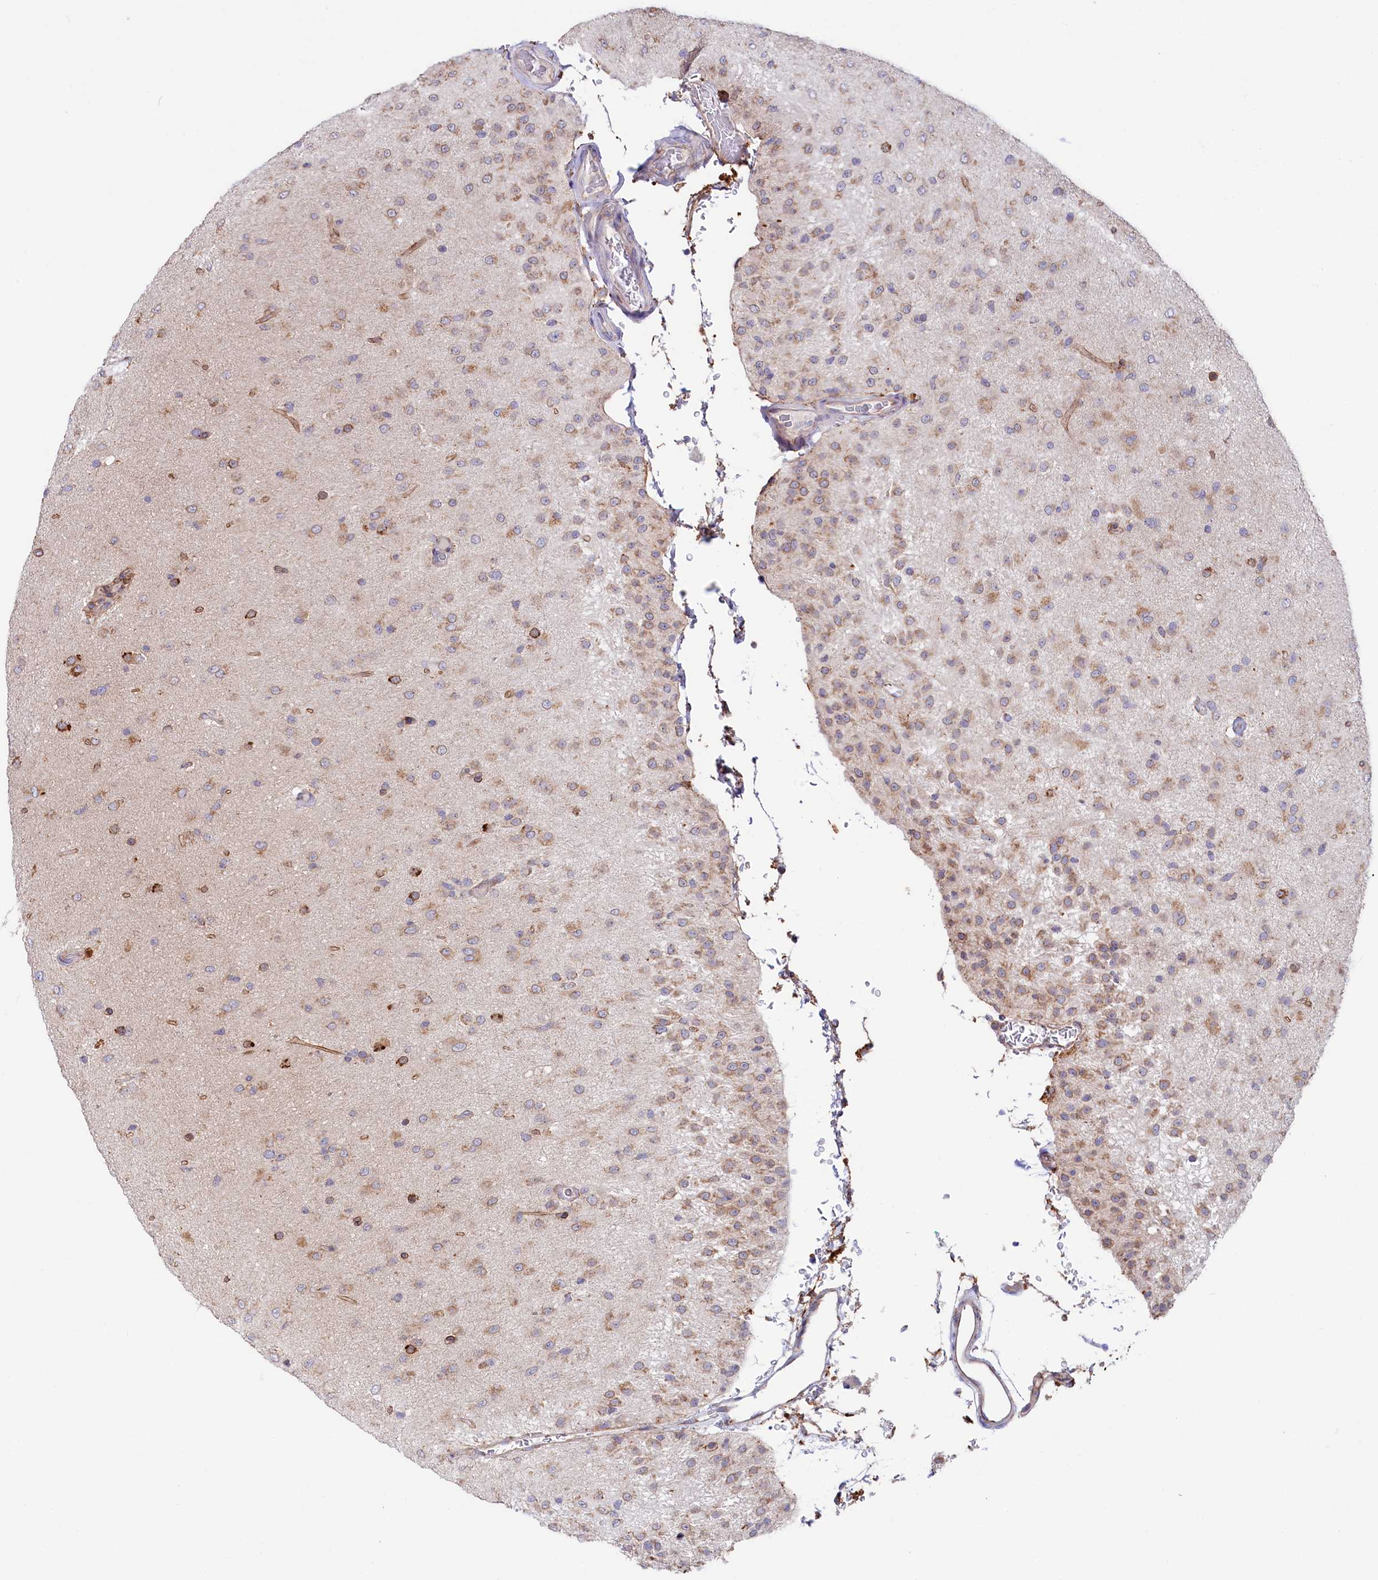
{"staining": {"intensity": "moderate", "quantity": "25%-75%", "location": "cytoplasmic/membranous"}, "tissue": "glioma", "cell_type": "Tumor cells", "image_type": "cancer", "snomed": [{"axis": "morphology", "description": "Glioma, malignant, Low grade"}, {"axis": "topography", "description": "Brain"}], "caption": "Glioma stained for a protein shows moderate cytoplasmic/membranous positivity in tumor cells.", "gene": "CHID1", "patient": {"sex": "male", "age": 65}}